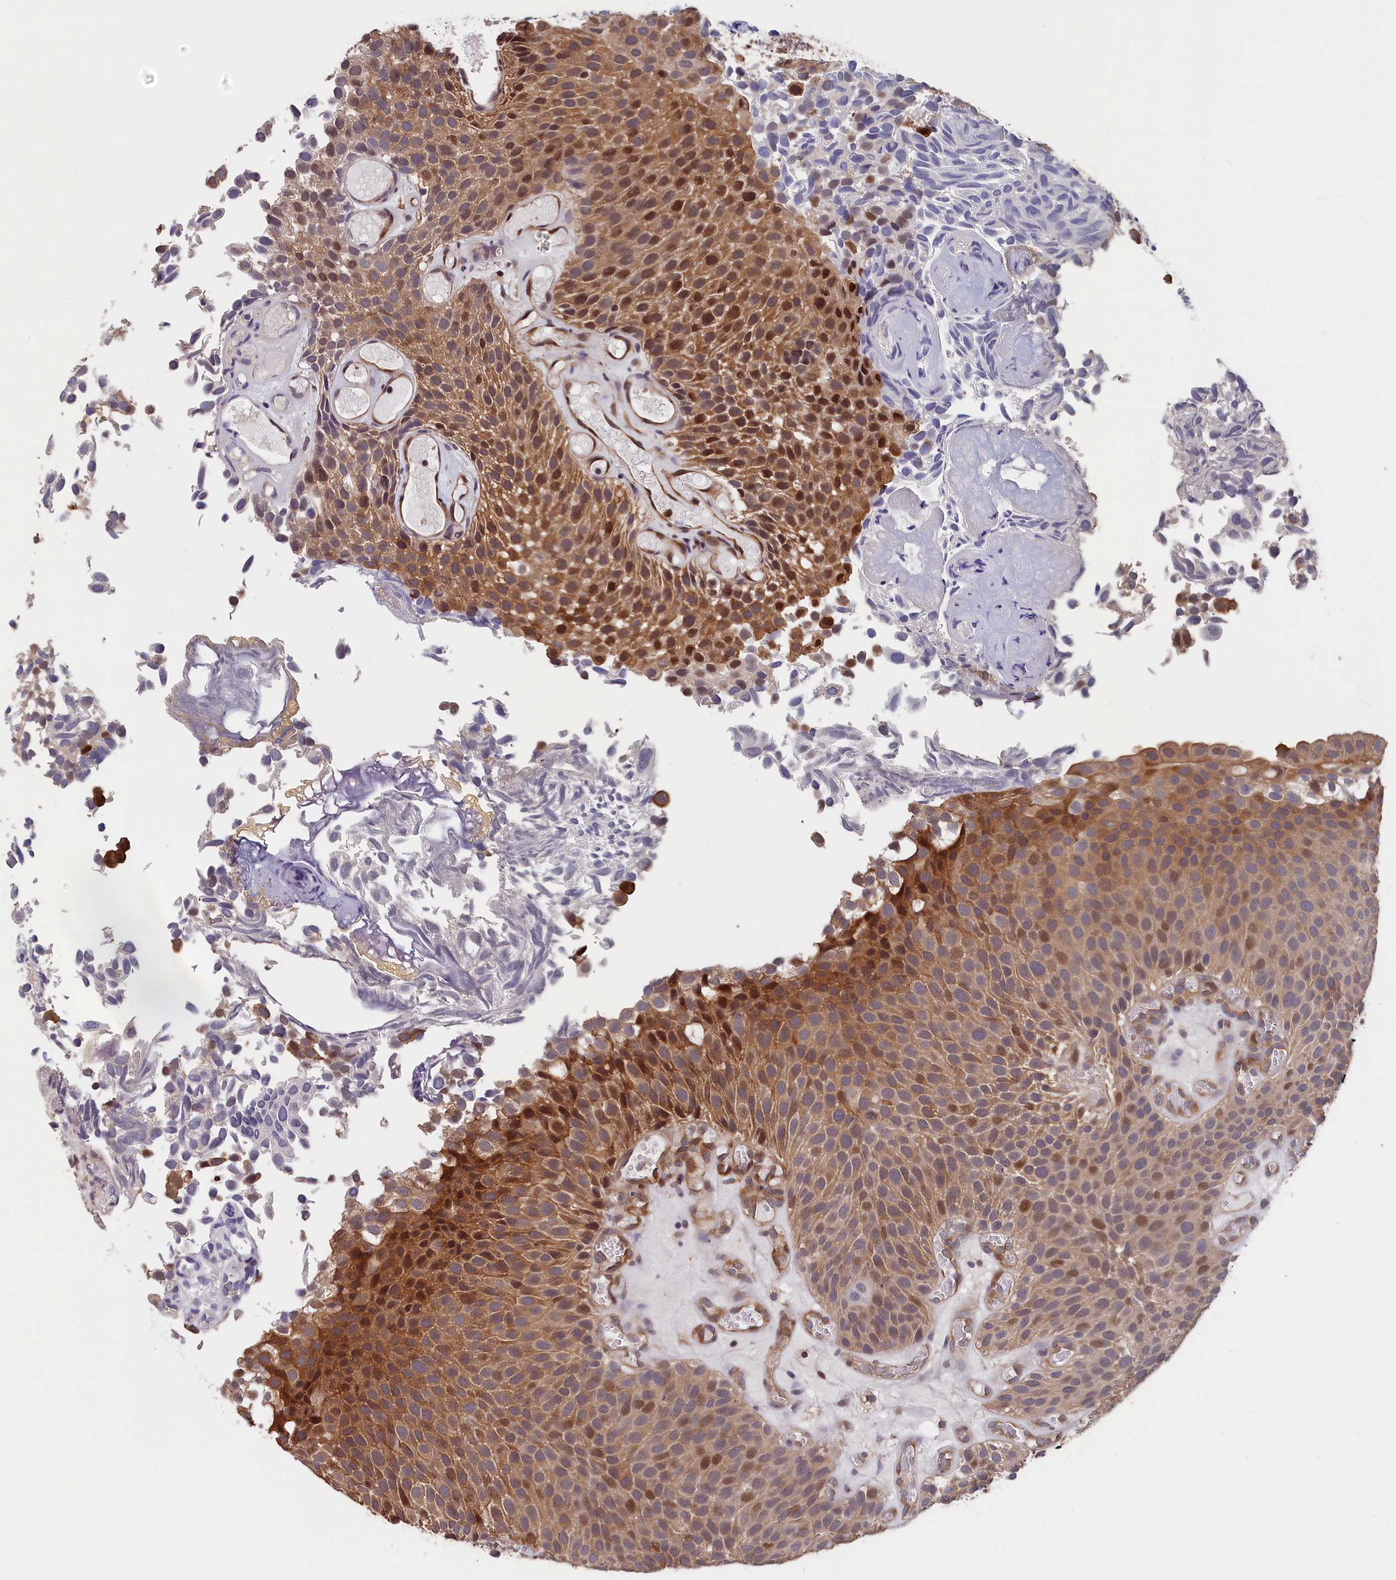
{"staining": {"intensity": "strong", "quantity": "25%-75%", "location": "cytoplasmic/membranous,nuclear"}, "tissue": "urothelial cancer", "cell_type": "Tumor cells", "image_type": "cancer", "snomed": [{"axis": "morphology", "description": "Urothelial carcinoma, Low grade"}, {"axis": "topography", "description": "Urinary bladder"}], "caption": "High-magnification brightfield microscopy of urothelial carcinoma (low-grade) stained with DAB (3,3'-diaminobenzidine) (brown) and counterstained with hematoxylin (blue). tumor cells exhibit strong cytoplasmic/membranous and nuclear staining is identified in approximately25%-75% of cells.", "gene": "TMEM116", "patient": {"sex": "male", "age": 89}}